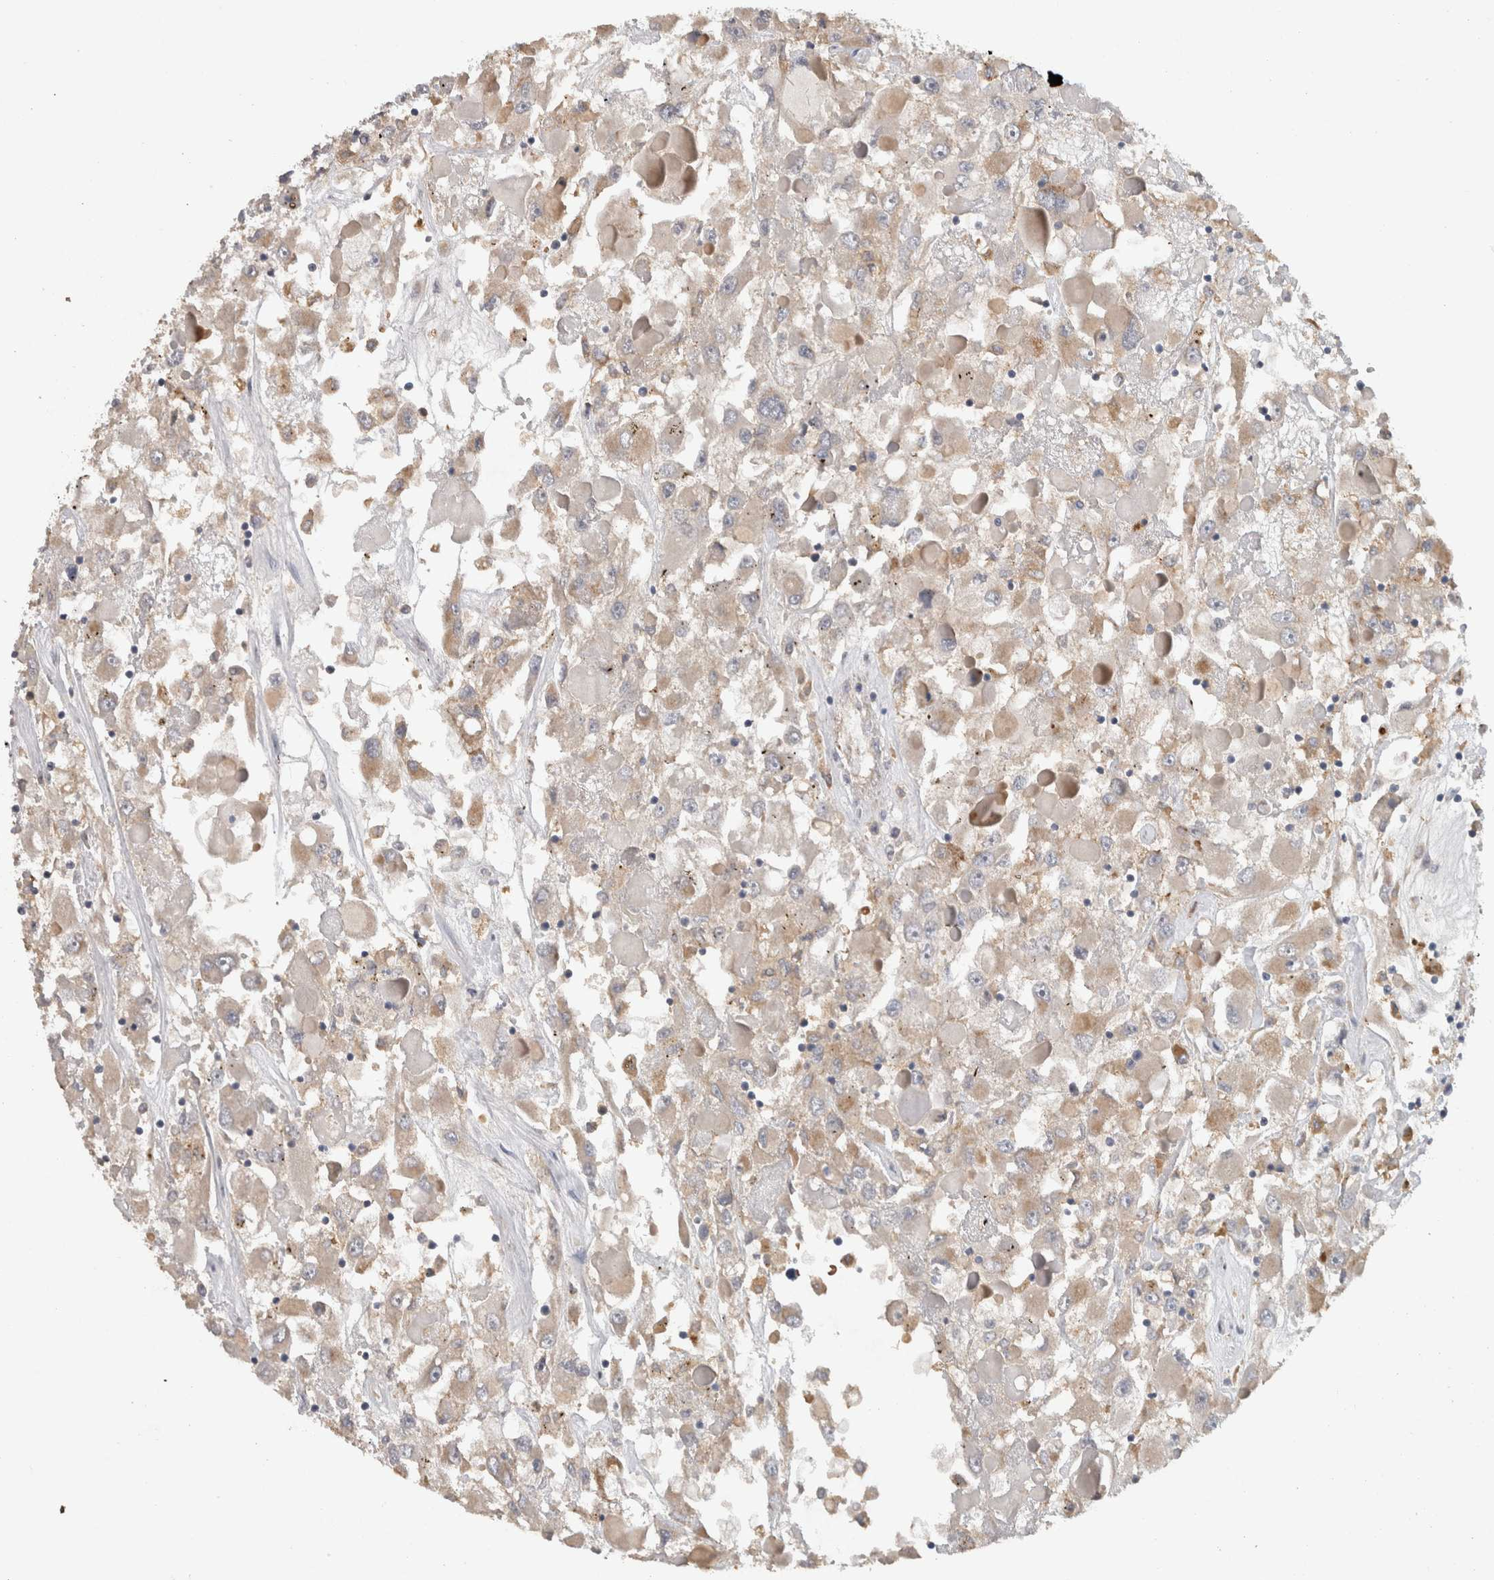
{"staining": {"intensity": "weak", "quantity": "25%-75%", "location": "cytoplasmic/membranous"}, "tissue": "renal cancer", "cell_type": "Tumor cells", "image_type": "cancer", "snomed": [{"axis": "morphology", "description": "Adenocarcinoma, NOS"}, {"axis": "topography", "description": "Kidney"}], "caption": "Tumor cells reveal low levels of weak cytoplasmic/membranous expression in about 25%-75% of cells in renal adenocarcinoma.", "gene": "HEXD", "patient": {"sex": "female", "age": 52}}